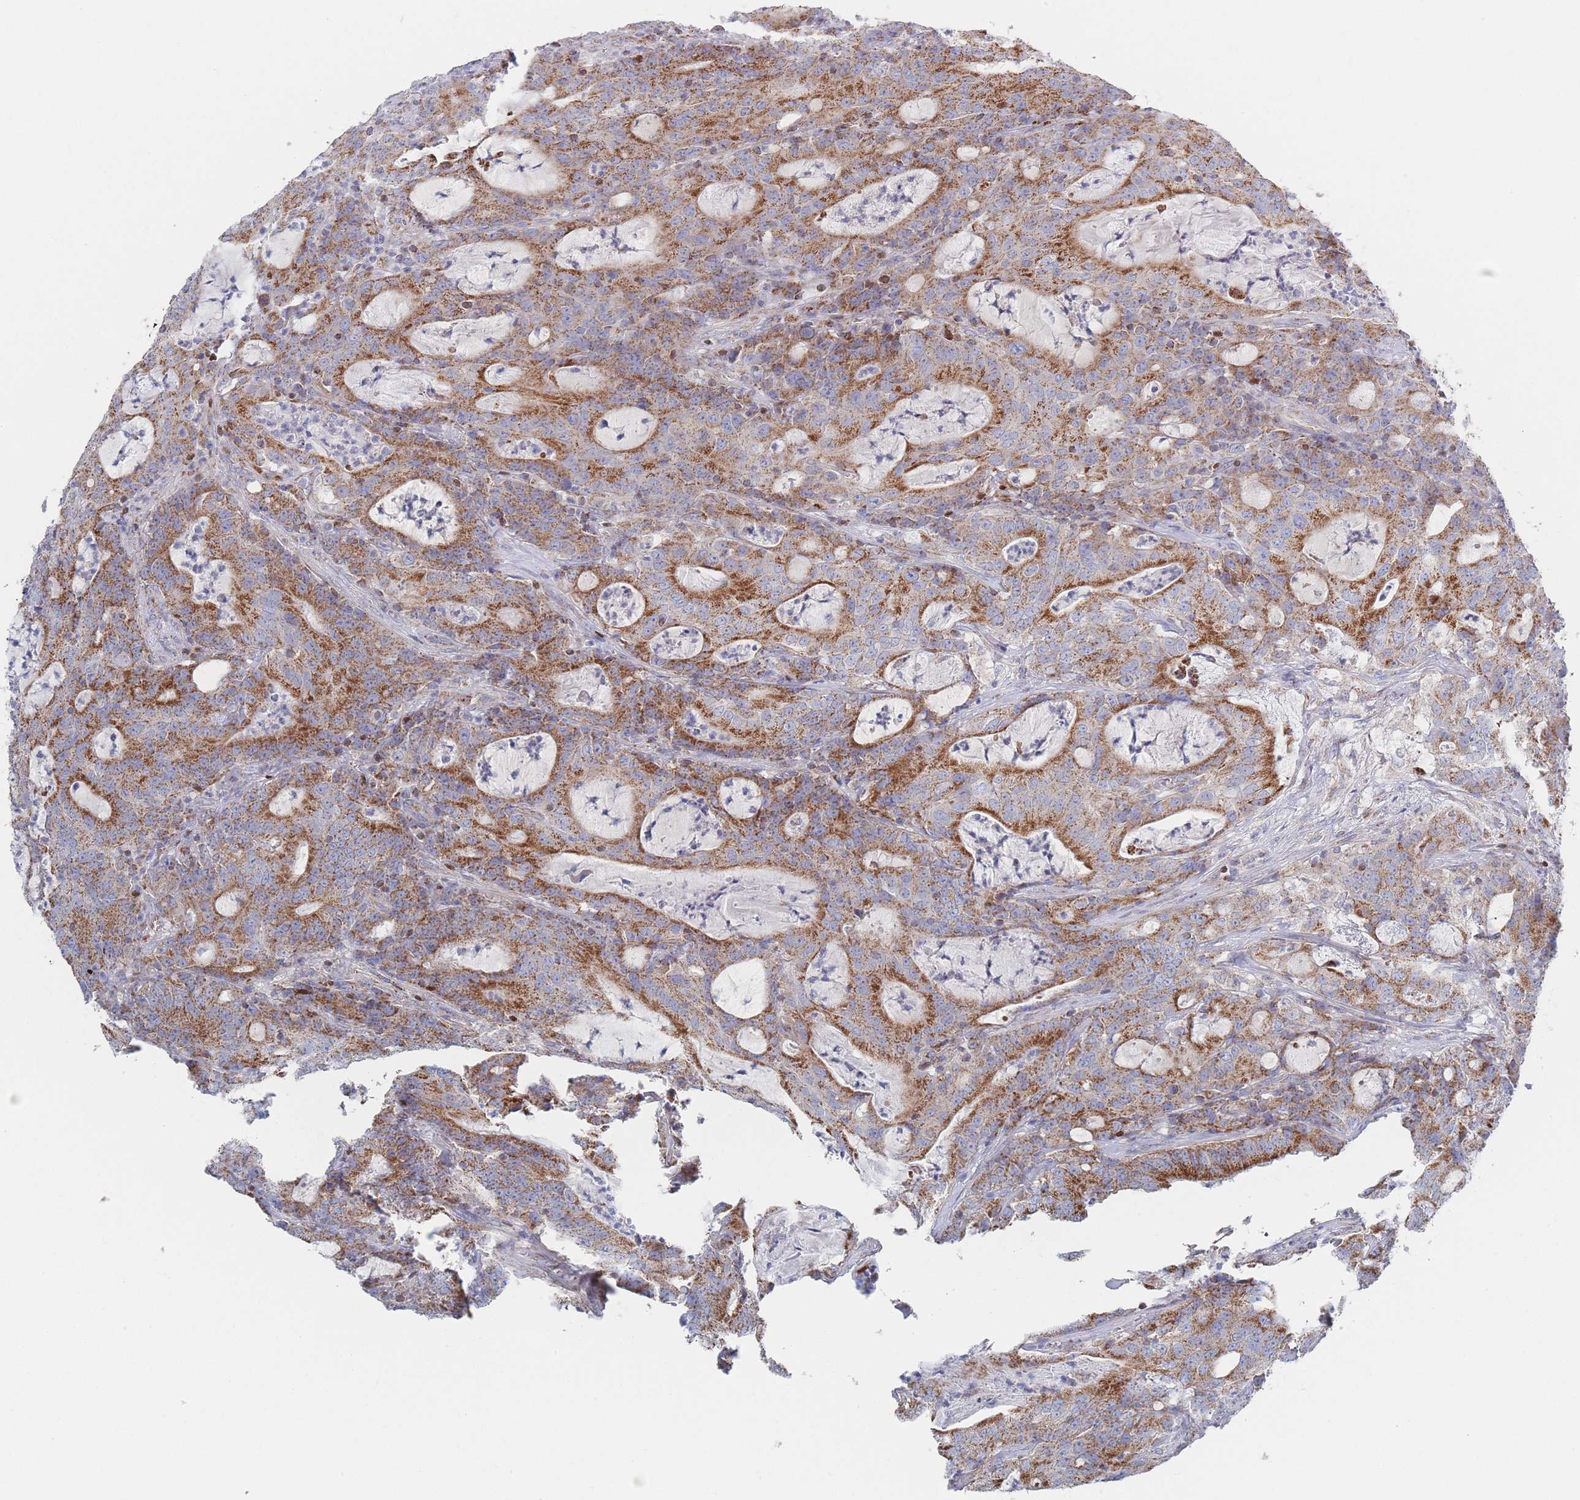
{"staining": {"intensity": "moderate", "quantity": ">75%", "location": "cytoplasmic/membranous"}, "tissue": "colorectal cancer", "cell_type": "Tumor cells", "image_type": "cancer", "snomed": [{"axis": "morphology", "description": "Adenocarcinoma, NOS"}, {"axis": "topography", "description": "Colon"}], "caption": "Human colorectal adenocarcinoma stained with a protein marker displays moderate staining in tumor cells.", "gene": "IKZF4", "patient": {"sex": "male", "age": 83}}